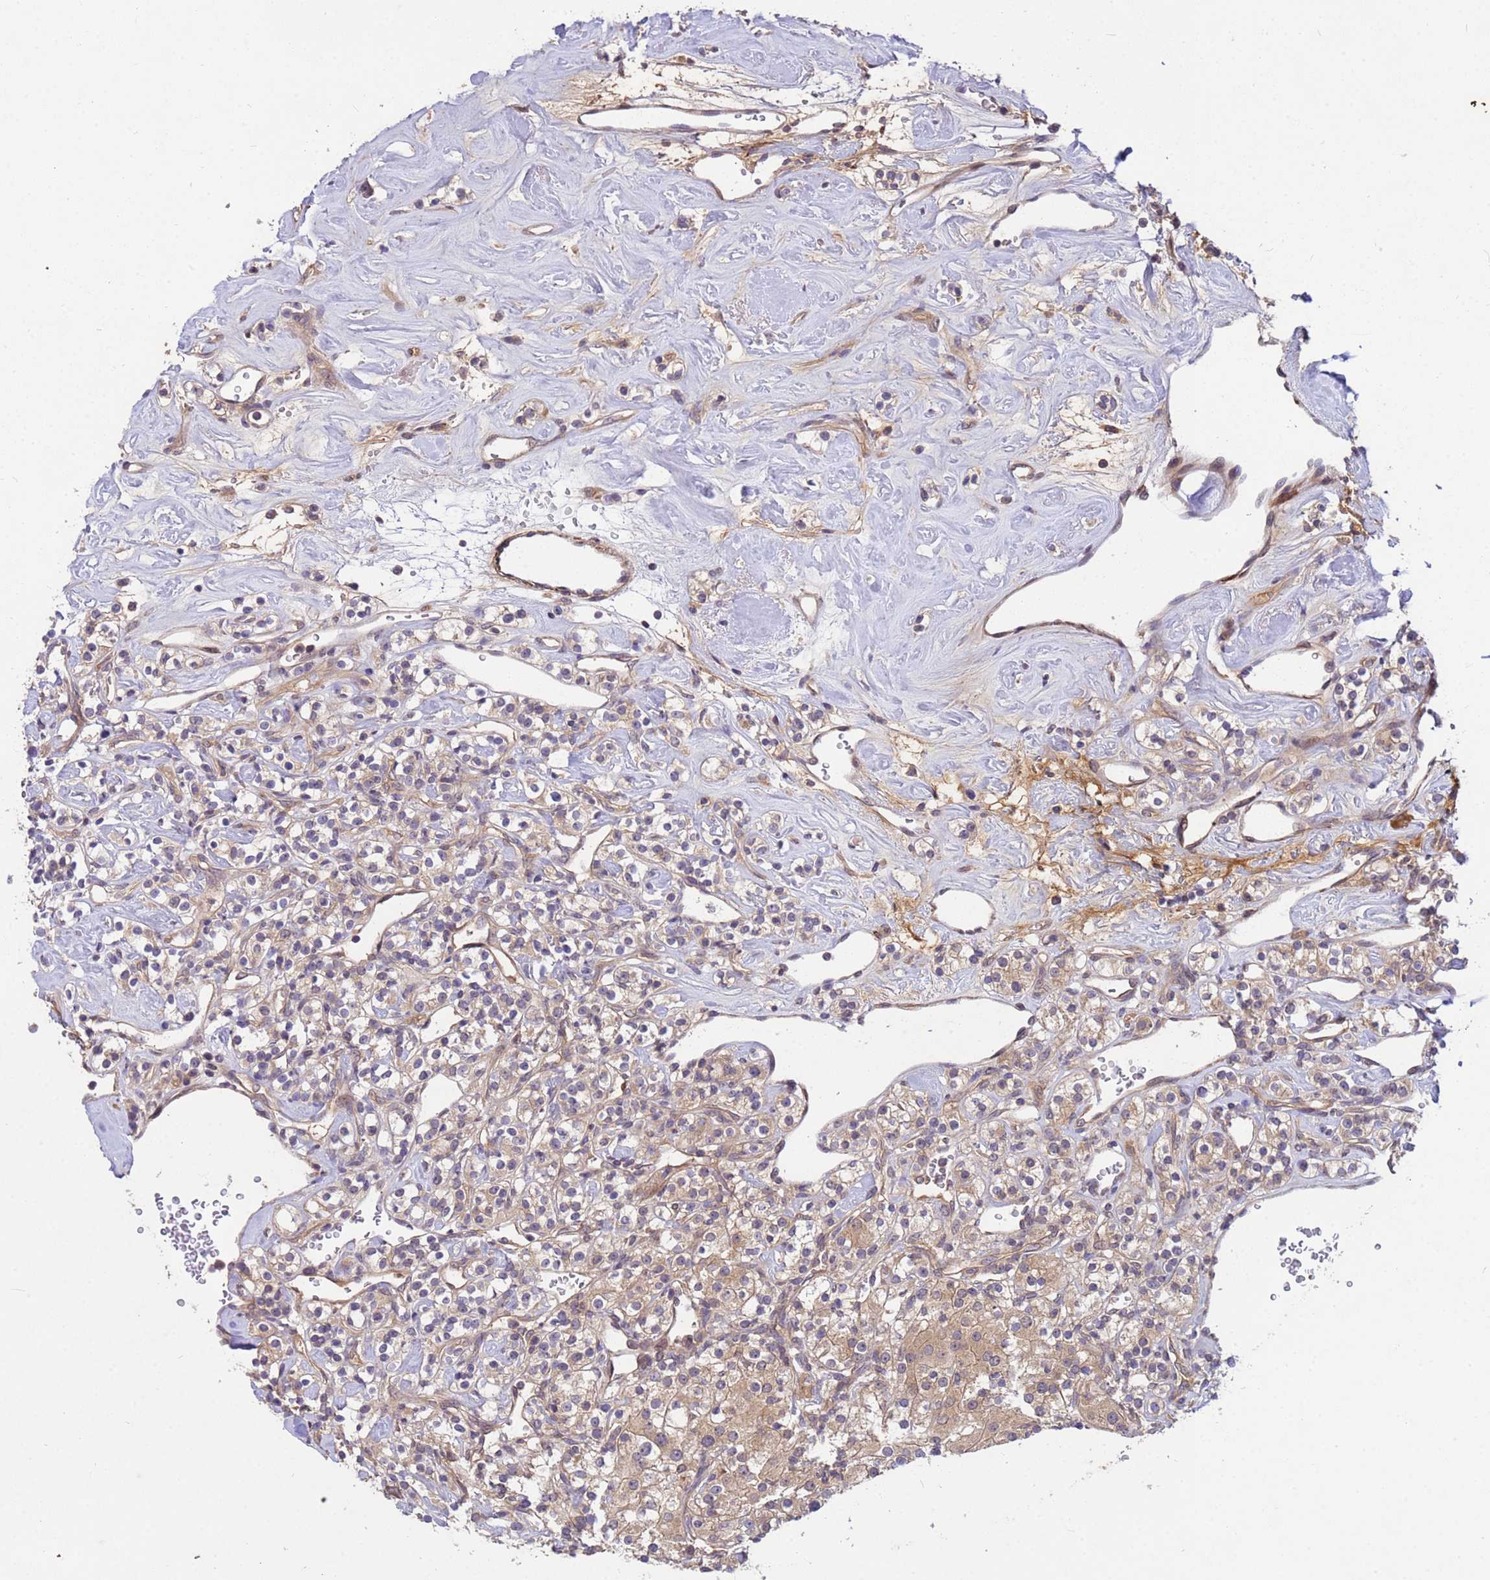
{"staining": {"intensity": "weak", "quantity": ">75%", "location": "cytoplasmic/membranous"}, "tissue": "renal cancer", "cell_type": "Tumor cells", "image_type": "cancer", "snomed": [{"axis": "morphology", "description": "Adenocarcinoma, NOS"}, {"axis": "topography", "description": "Kidney"}], "caption": "IHC (DAB (3,3'-diaminobenzidine)) staining of human adenocarcinoma (renal) exhibits weak cytoplasmic/membranous protein expression in about >75% of tumor cells. (DAB (3,3'-diaminobenzidine) IHC, brown staining for protein, blue staining for nuclei).", "gene": "PPP2CB", "patient": {"sex": "male", "age": 77}}